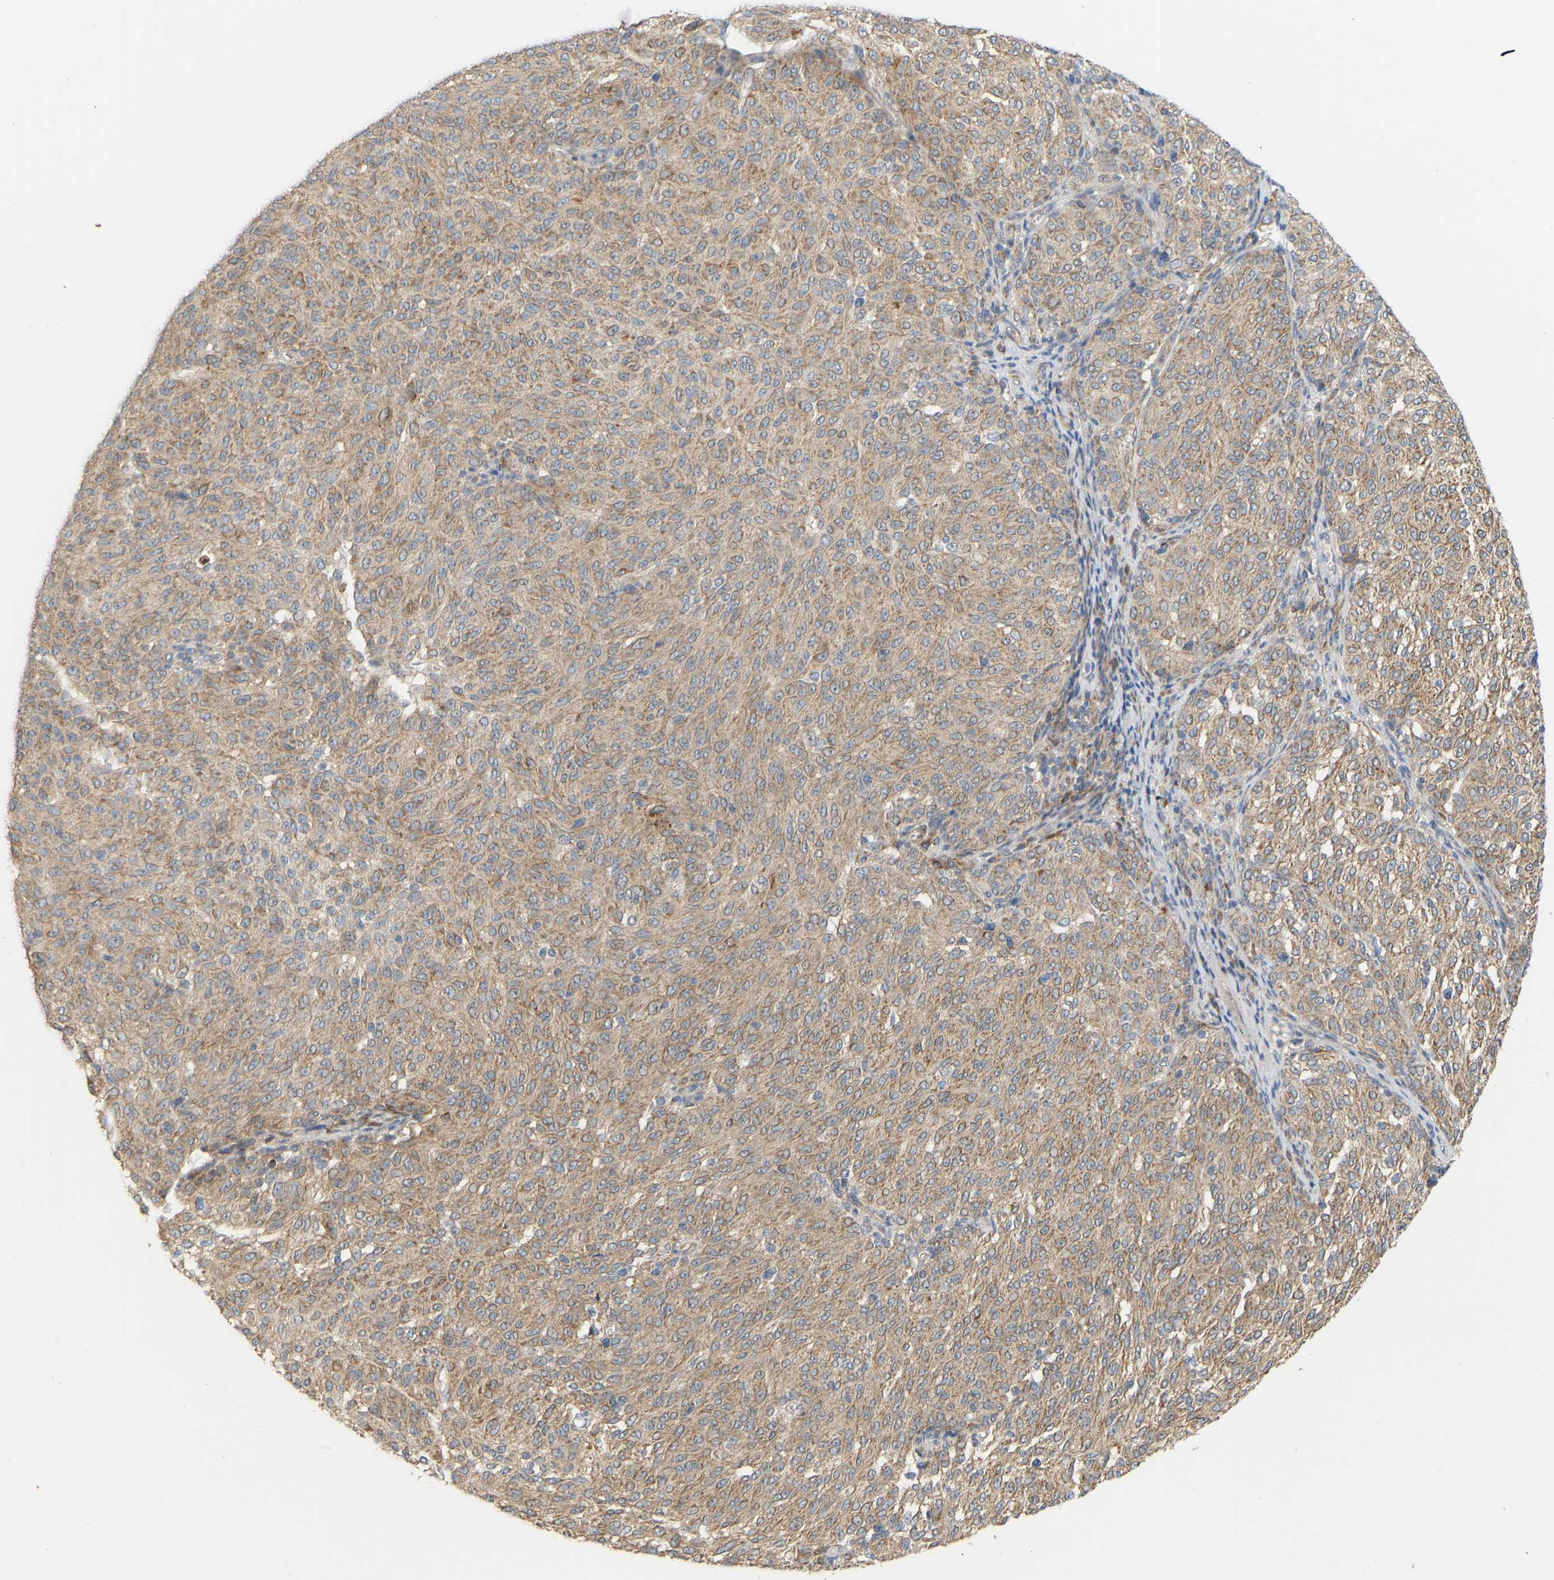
{"staining": {"intensity": "moderate", "quantity": ">75%", "location": "cytoplasmic/membranous"}, "tissue": "melanoma", "cell_type": "Tumor cells", "image_type": "cancer", "snomed": [{"axis": "morphology", "description": "Malignant melanoma, NOS"}, {"axis": "topography", "description": "Skin"}], "caption": "Malignant melanoma stained for a protein exhibits moderate cytoplasmic/membranous positivity in tumor cells.", "gene": "HACD2", "patient": {"sex": "female", "age": 72}}